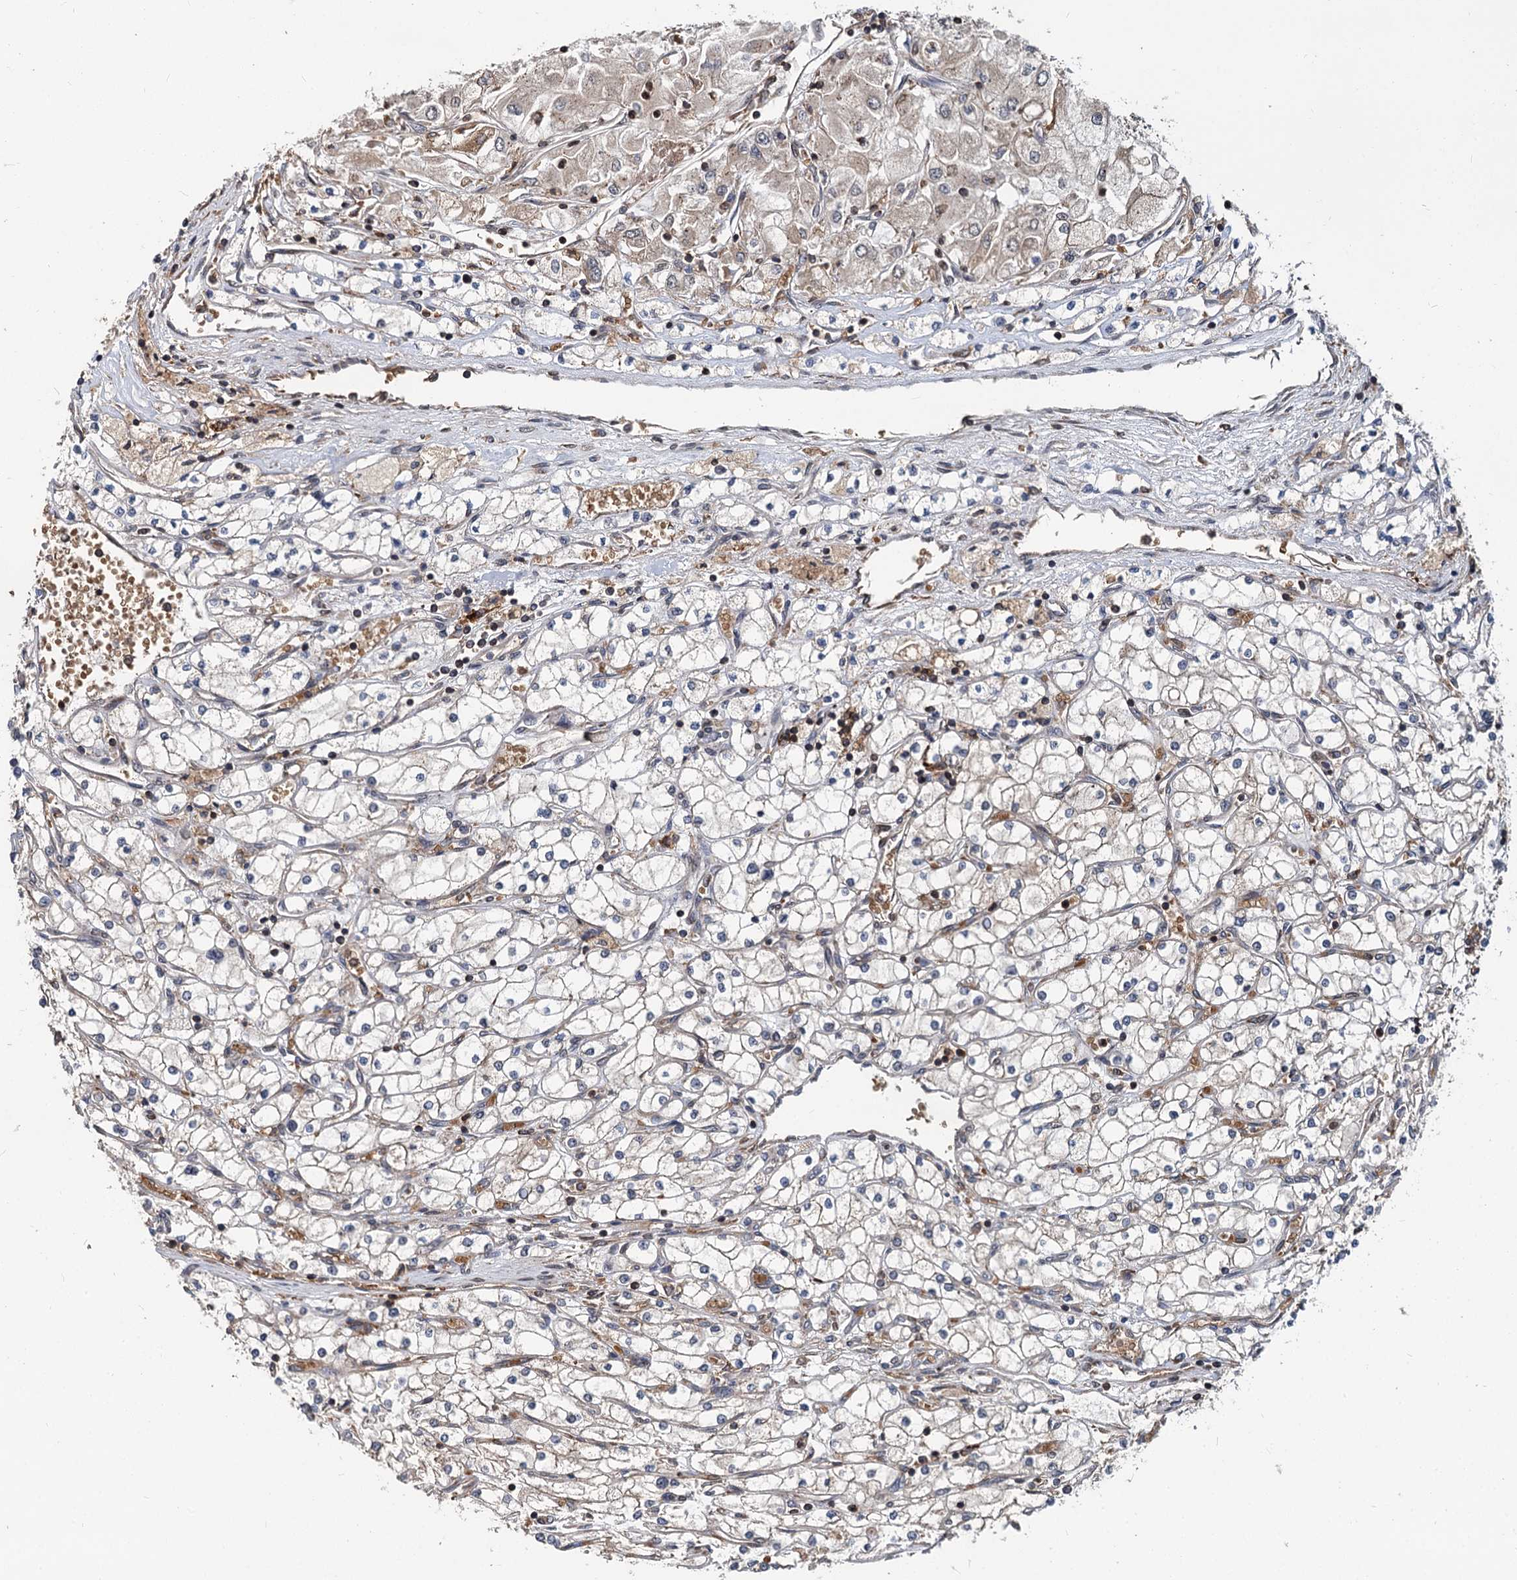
{"staining": {"intensity": "negative", "quantity": "none", "location": "none"}, "tissue": "renal cancer", "cell_type": "Tumor cells", "image_type": "cancer", "snomed": [{"axis": "morphology", "description": "Adenocarcinoma, NOS"}, {"axis": "topography", "description": "Kidney"}], "caption": "This is an immunohistochemistry (IHC) micrograph of renal adenocarcinoma. There is no positivity in tumor cells.", "gene": "STIM1", "patient": {"sex": "male", "age": 80}}